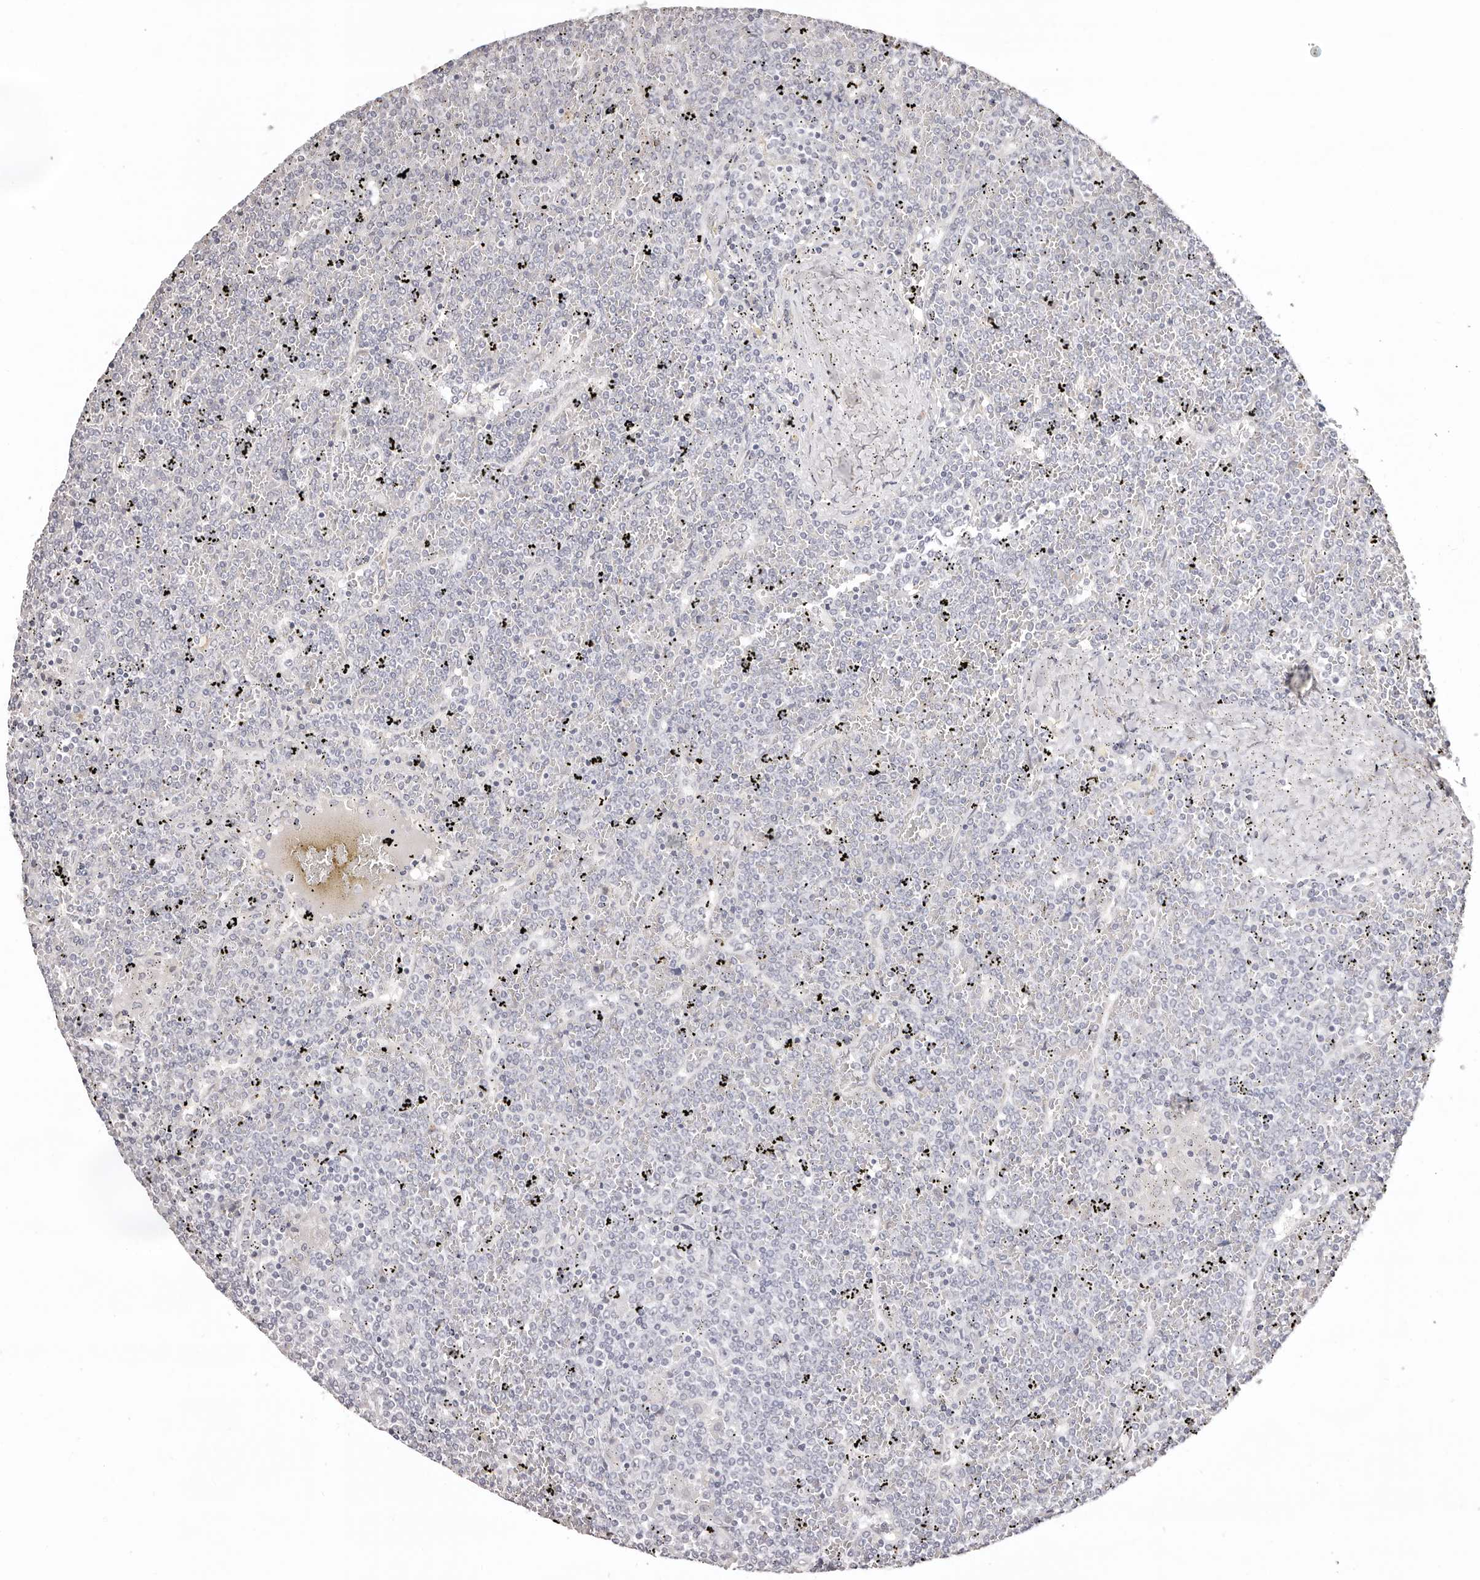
{"staining": {"intensity": "negative", "quantity": "none", "location": "none"}, "tissue": "lymphoma", "cell_type": "Tumor cells", "image_type": "cancer", "snomed": [{"axis": "morphology", "description": "Malignant lymphoma, non-Hodgkin's type, Low grade"}, {"axis": "topography", "description": "Spleen"}], "caption": "Immunohistochemistry micrograph of neoplastic tissue: human malignant lymphoma, non-Hodgkin's type (low-grade) stained with DAB reveals no significant protein staining in tumor cells.", "gene": "PCDHB6", "patient": {"sex": "female", "age": 19}}